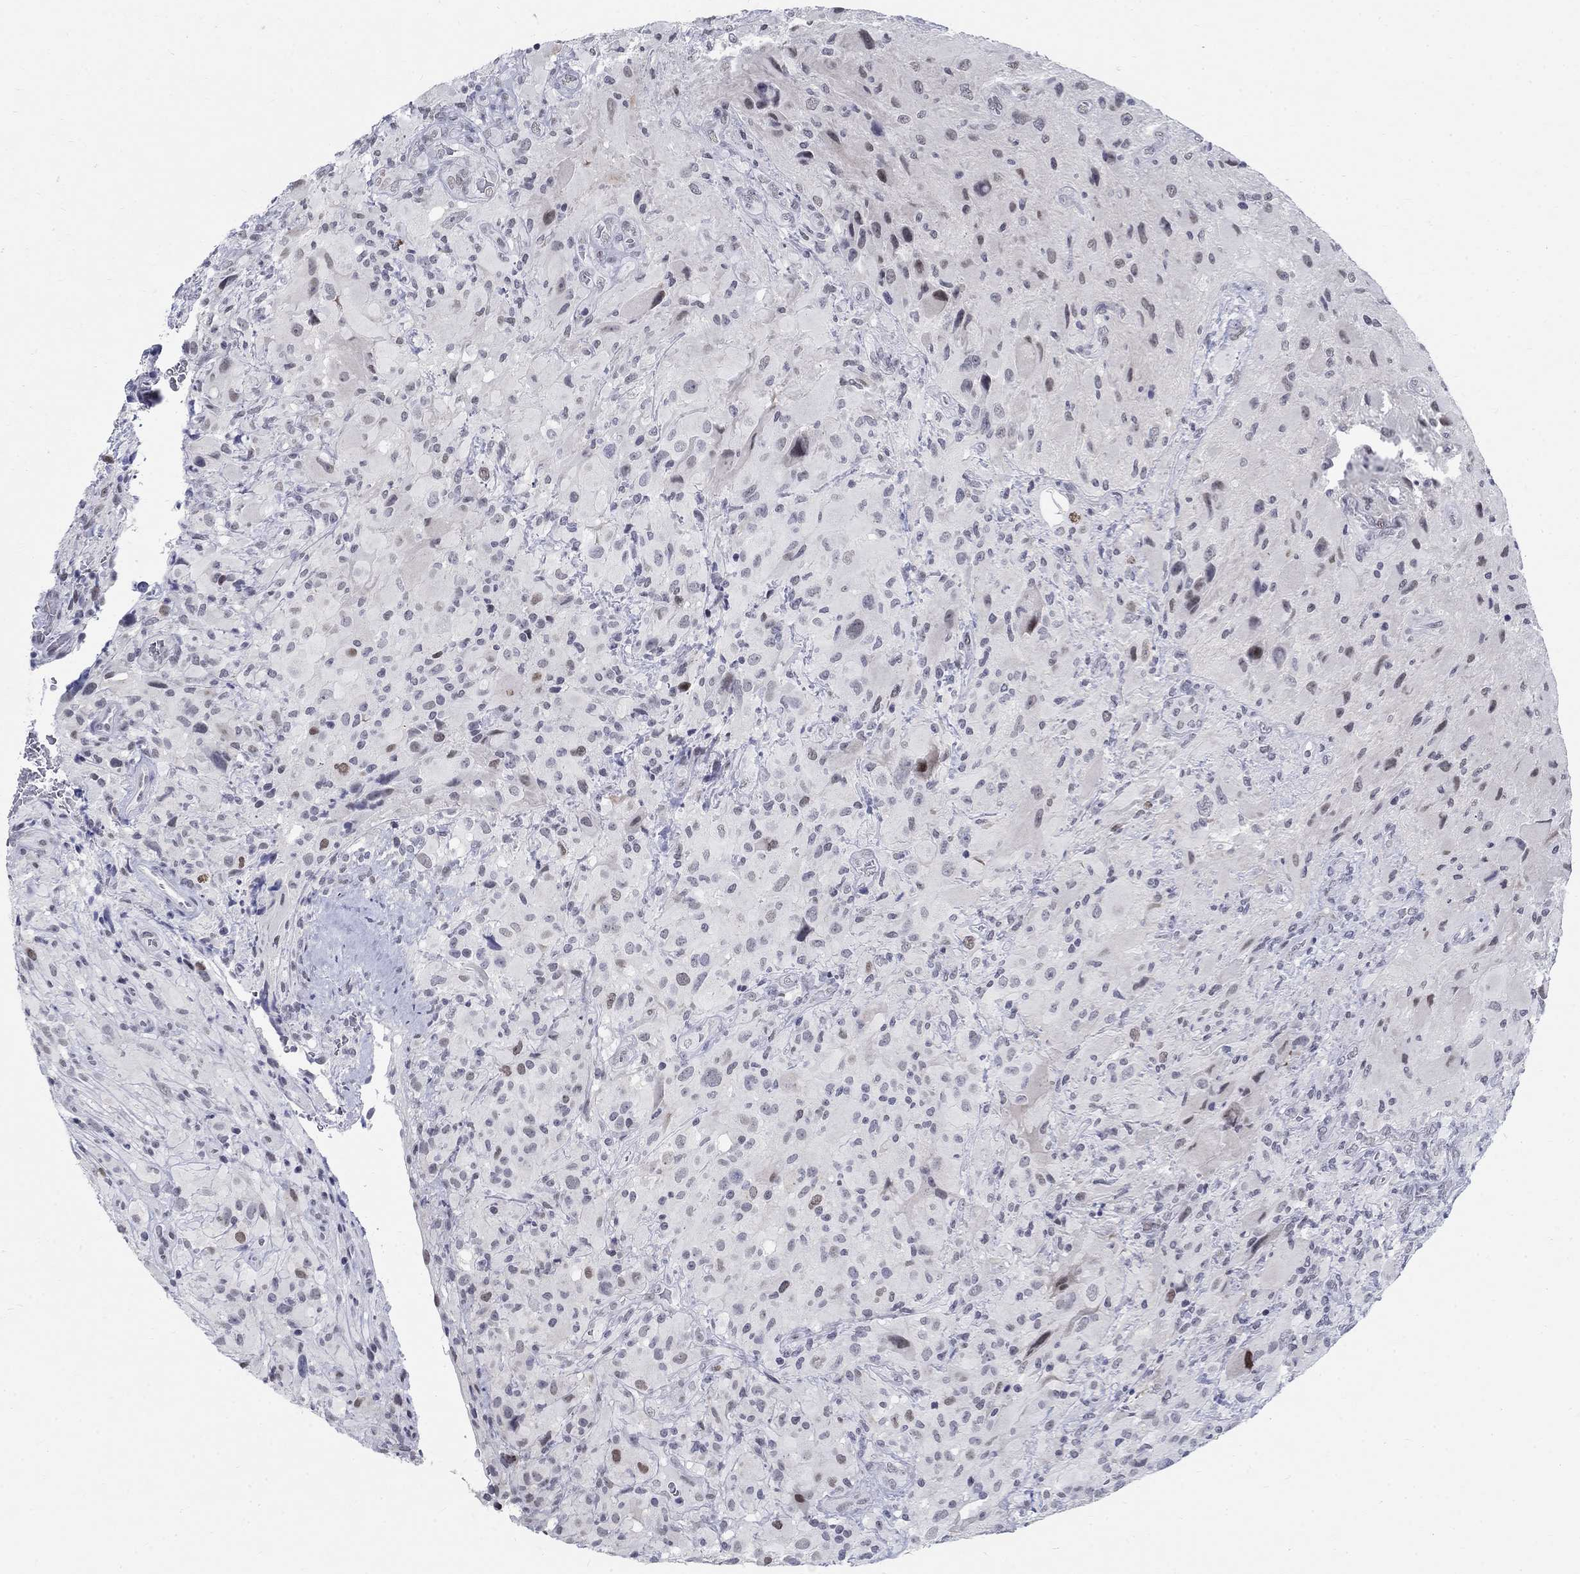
{"staining": {"intensity": "negative", "quantity": "none", "location": "none"}, "tissue": "glioma", "cell_type": "Tumor cells", "image_type": "cancer", "snomed": [{"axis": "morphology", "description": "Glioma, malignant, High grade"}, {"axis": "topography", "description": "Cerebral cortex"}], "caption": "Immunohistochemistry (IHC) micrograph of human glioma stained for a protein (brown), which reveals no positivity in tumor cells.", "gene": "BHLHE22", "patient": {"sex": "male", "age": 35}}